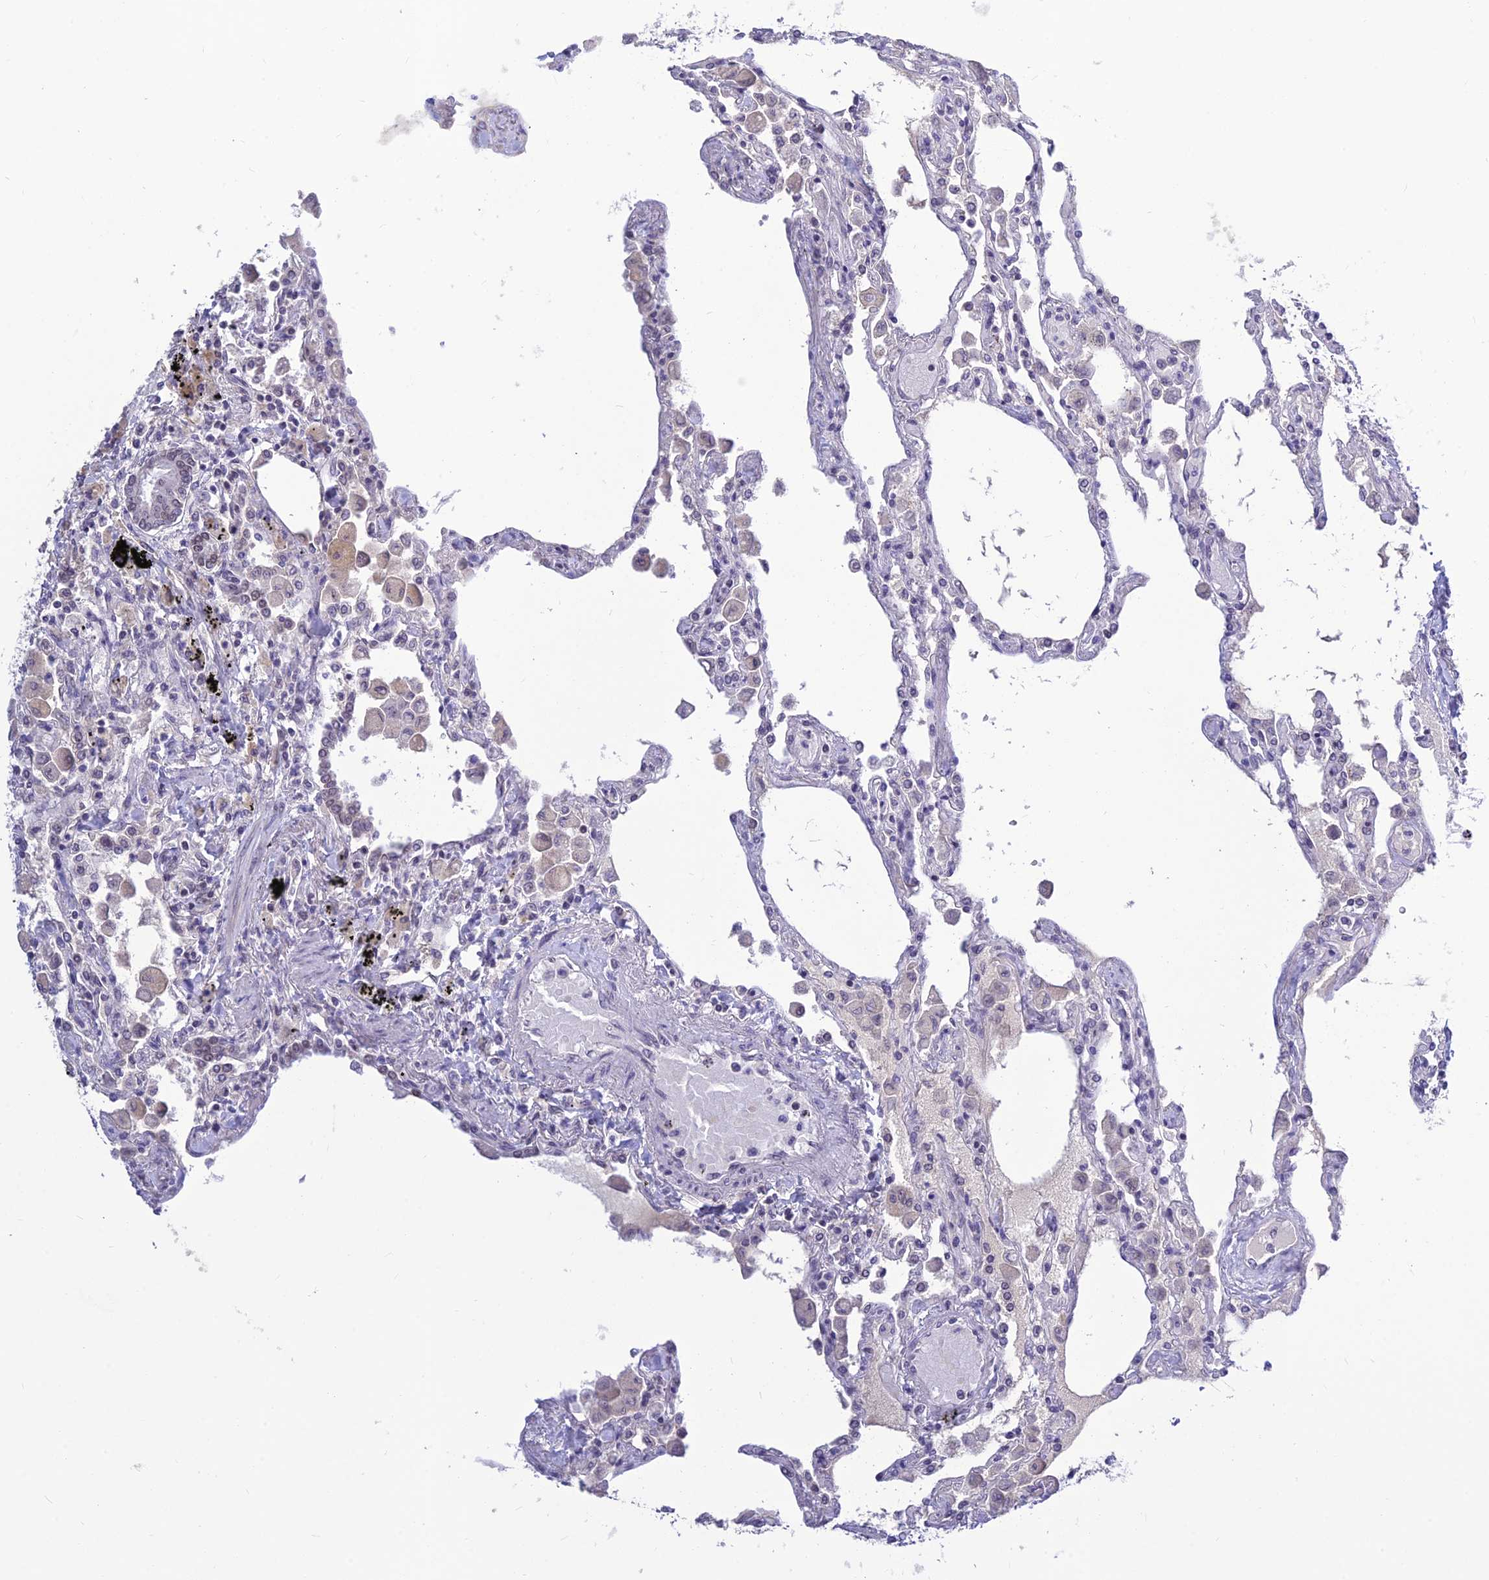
{"staining": {"intensity": "negative", "quantity": "none", "location": "none"}, "tissue": "lung", "cell_type": "Alveolar cells", "image_type": "normal", "snomed": [{"axis": "morphology", "description": "Normal tissue, NOS"}, {"axis": "topography", "description": "Bronchus"}, {"axis": "topography", "description": "Lung"}], "caption": "High magnification brightfield microscopy of normal lung stained with DAB (brown) and counterstained with hematoxylin (blue): alveolar cells show no significant expression.", "gene": "POLR1G", "patient": {"sex": "female", "age": 49}}